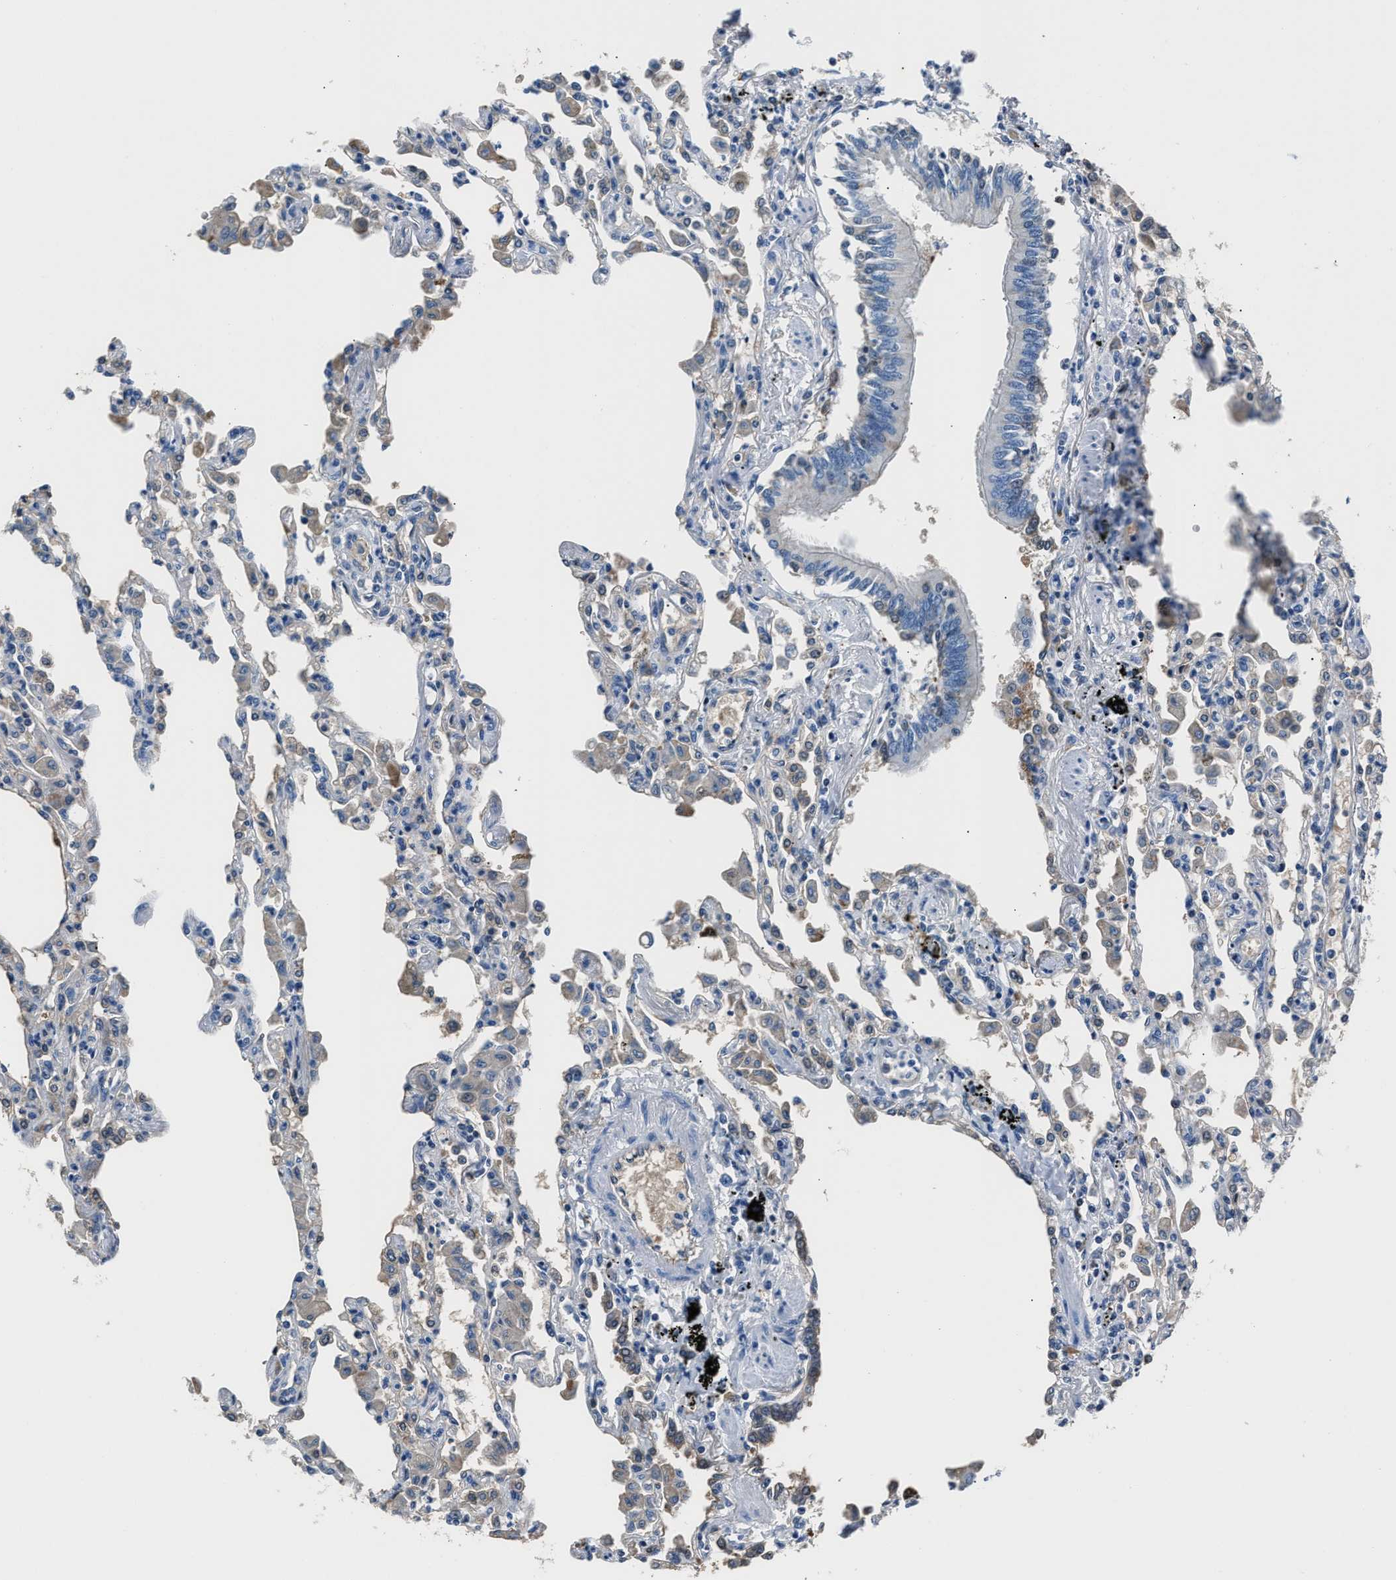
{"staining": {"intensity": "strong", "quantity": "25%-75%", "location": "nuclear"}, "tissue": "lung", "cell_type": "Alveolar cells", "image_type": "normal", "snomed": [{"axis": "morphology", "description": "Normal tissue, NOS"}, {"axis": "topography", "description": "Bronchus"}, {"axis": "topography", "description": "Lung"}], "caption": "A high-resolution image shows immunohistochemistry staining of normal lung, which displays strong nuclear staining in approximately 25%-75% of alveolar cells. (DAB (3,3'-diaminobenzidine) = brown stain, brightfield microscopy at high magnification).", "gene": "PPA1", "patient": {"sex": "female", "age": 49}}